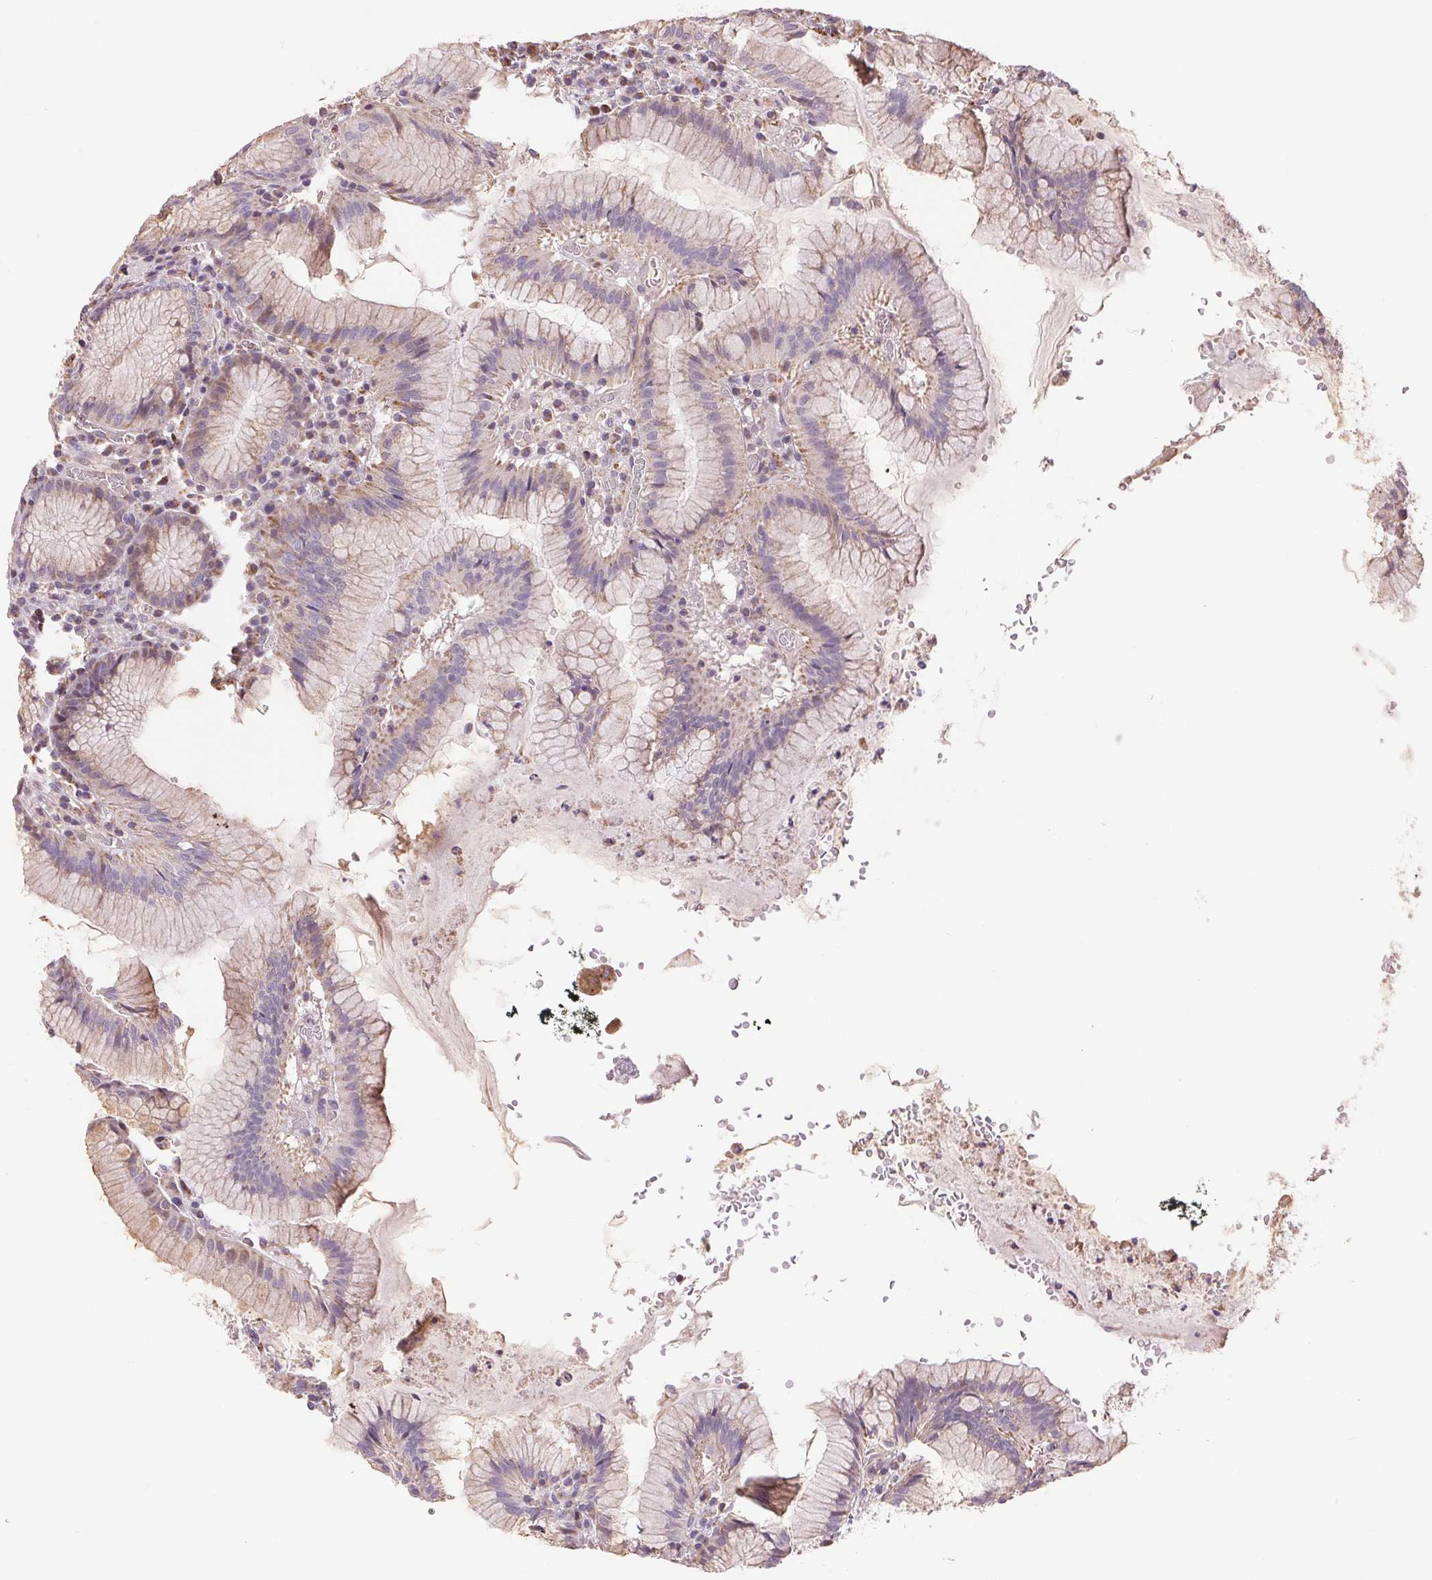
{"staining": {"intensity": "weak", "quantity": "25%-75%", "location": "cytoplasmic/membranous"}, "tissue": "stomach", "cell_type": "Glandular cells", "image_type": "normal", "snomed": [{"axis": "morphology", "description": "Normal tissue, NOS"}, {"axis": "topography", "description": "Stomach"}], "caption": "Immunohistochemical staining of benign human stomach shows low levels of weak cytoplasmic/membranous staining in approximately 25%-75% of glandular cells. (brown staining indicates protein expression, while blue staining denotes nuclei).", "gene": "DGUOK", "patient": {"sex": "male", "age": 55}}